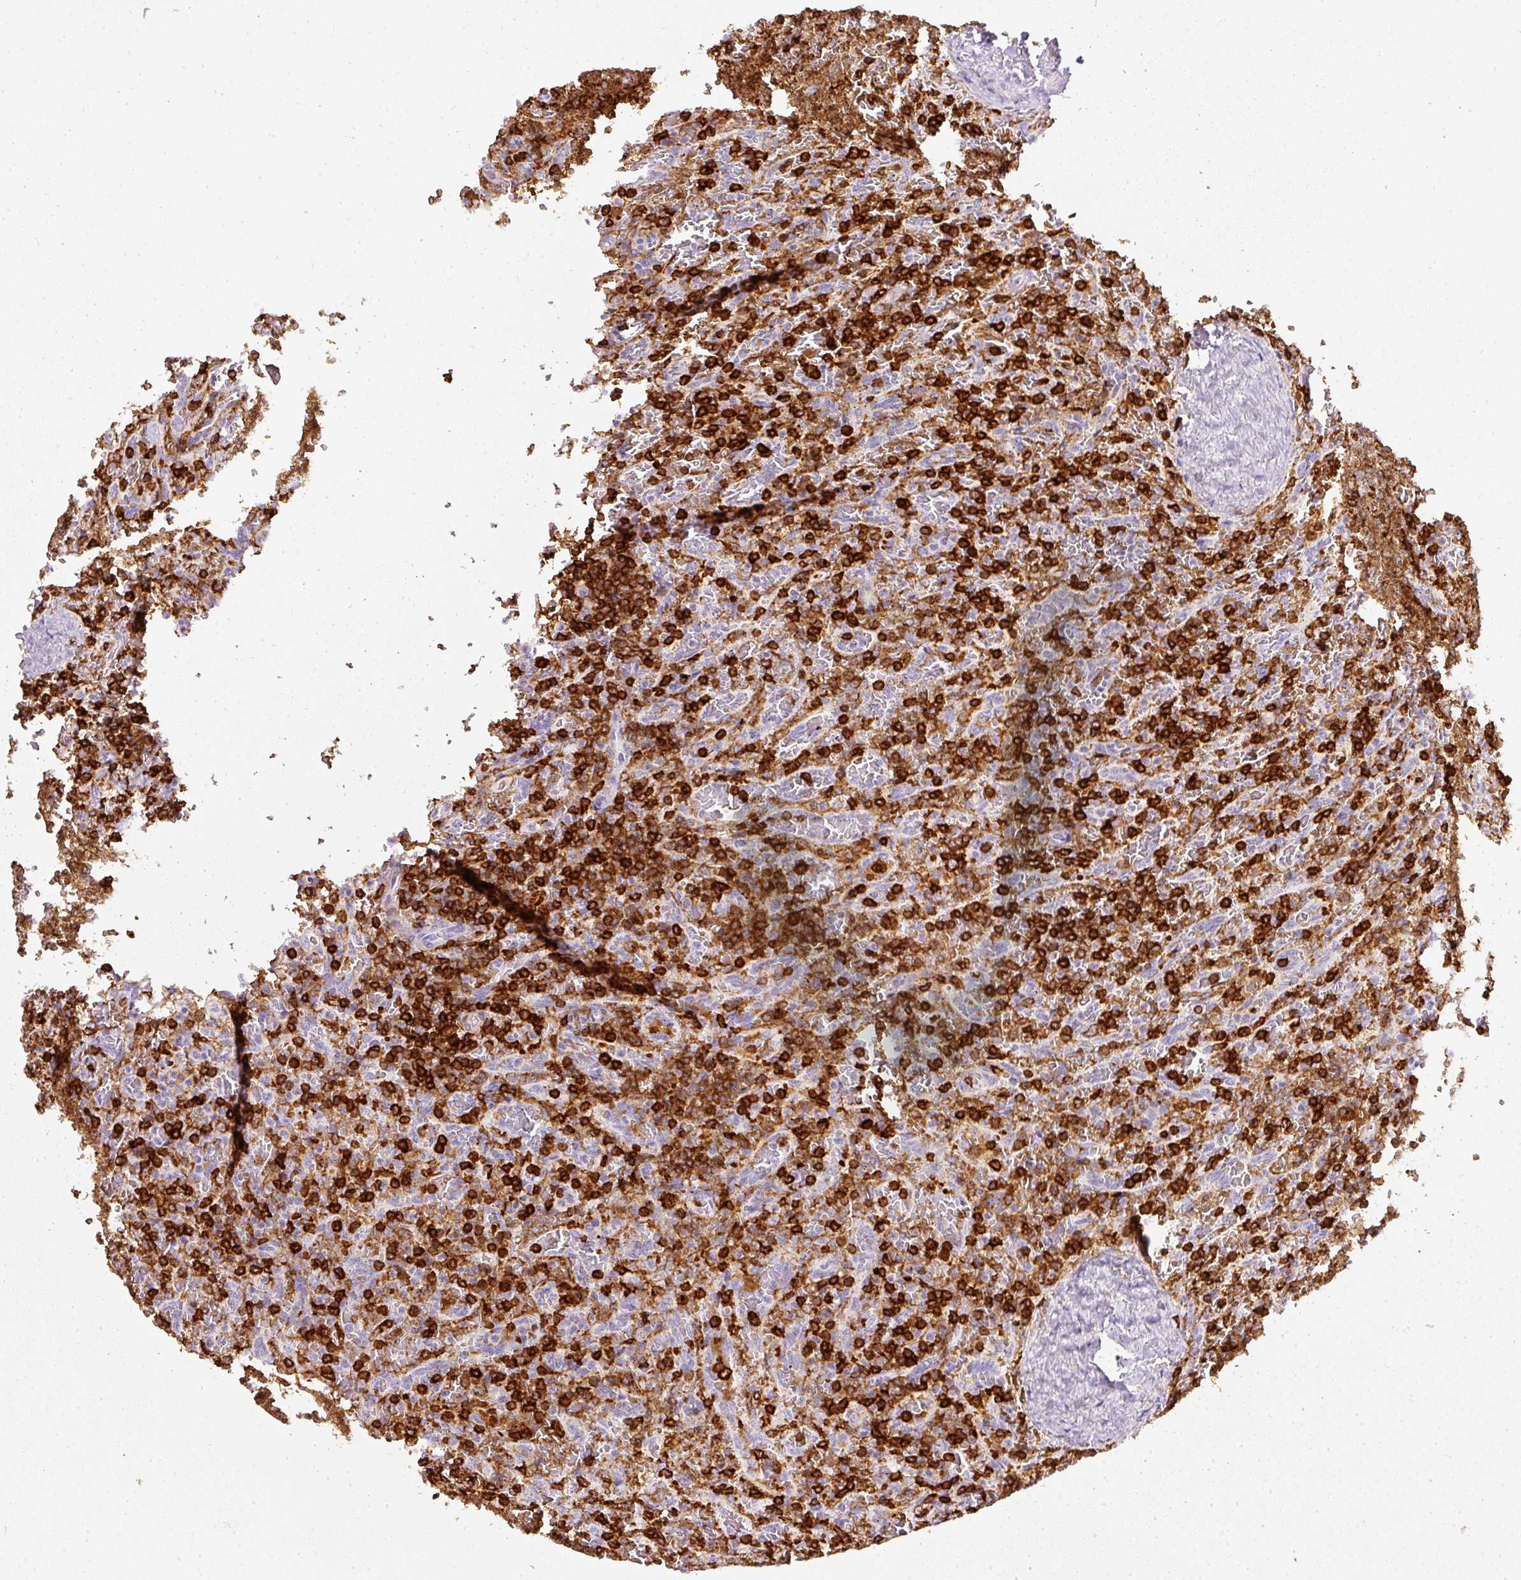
{"staining": {"intensity": "strong", "quantity": ">75%", "location": "cytoplasmic/membranous"}, "tissue": "lymphoma", "cell_type": "Tumor cells", "image_type": "cancer", "snomed": [{"axis": "morphology", "description": "Malignant lymphoma, non-Hodgkin's type, Low grade"}, {"axis": "topography", "description": "Spleen"}], "caption": "Strong cytoplasmic/membranous expression for a protein is appreciated in about >75% of tumor cells of lymphoma using IHC.", "gene": "EVL", "patient": {"sex": "female", "age": 64}}